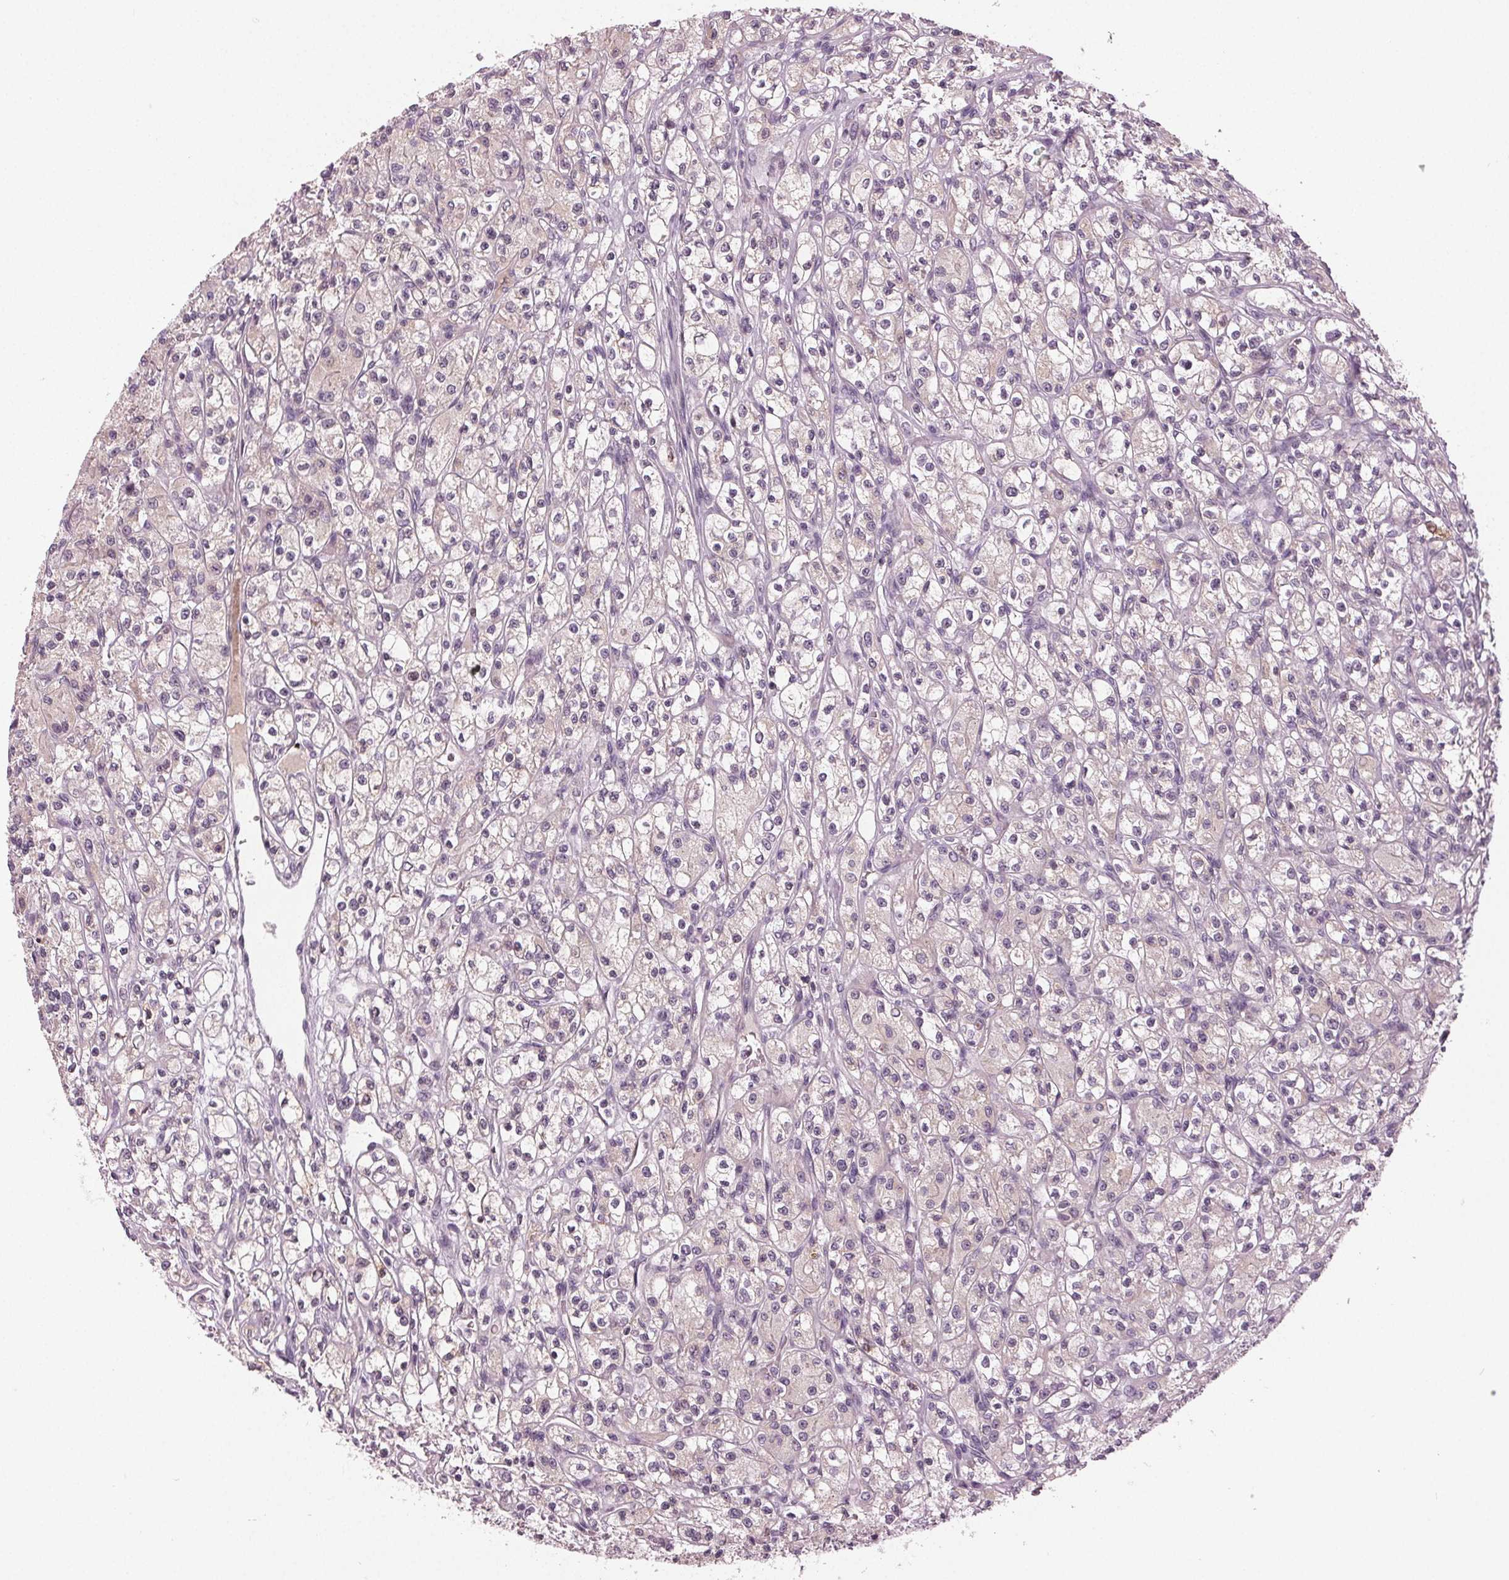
{"staining": {"intensity": "negative", "quantity": "none", "location": "none"}, "tissue": "renal cancer", "cell_type": "Tumor cells", "image_type": "cancer", "snomed": [{"axis": "morphology", "description": "Adenocarcinoma, NOS"}, {"axis": "topography", "description": "Kidney"}], "caption": "Photomicrograph shows no protein expression in tumor cells of adenocarcinoma (renal) tissue.", "gene": "ZNF605", "patient": {"sex": "female", "age": 70}}